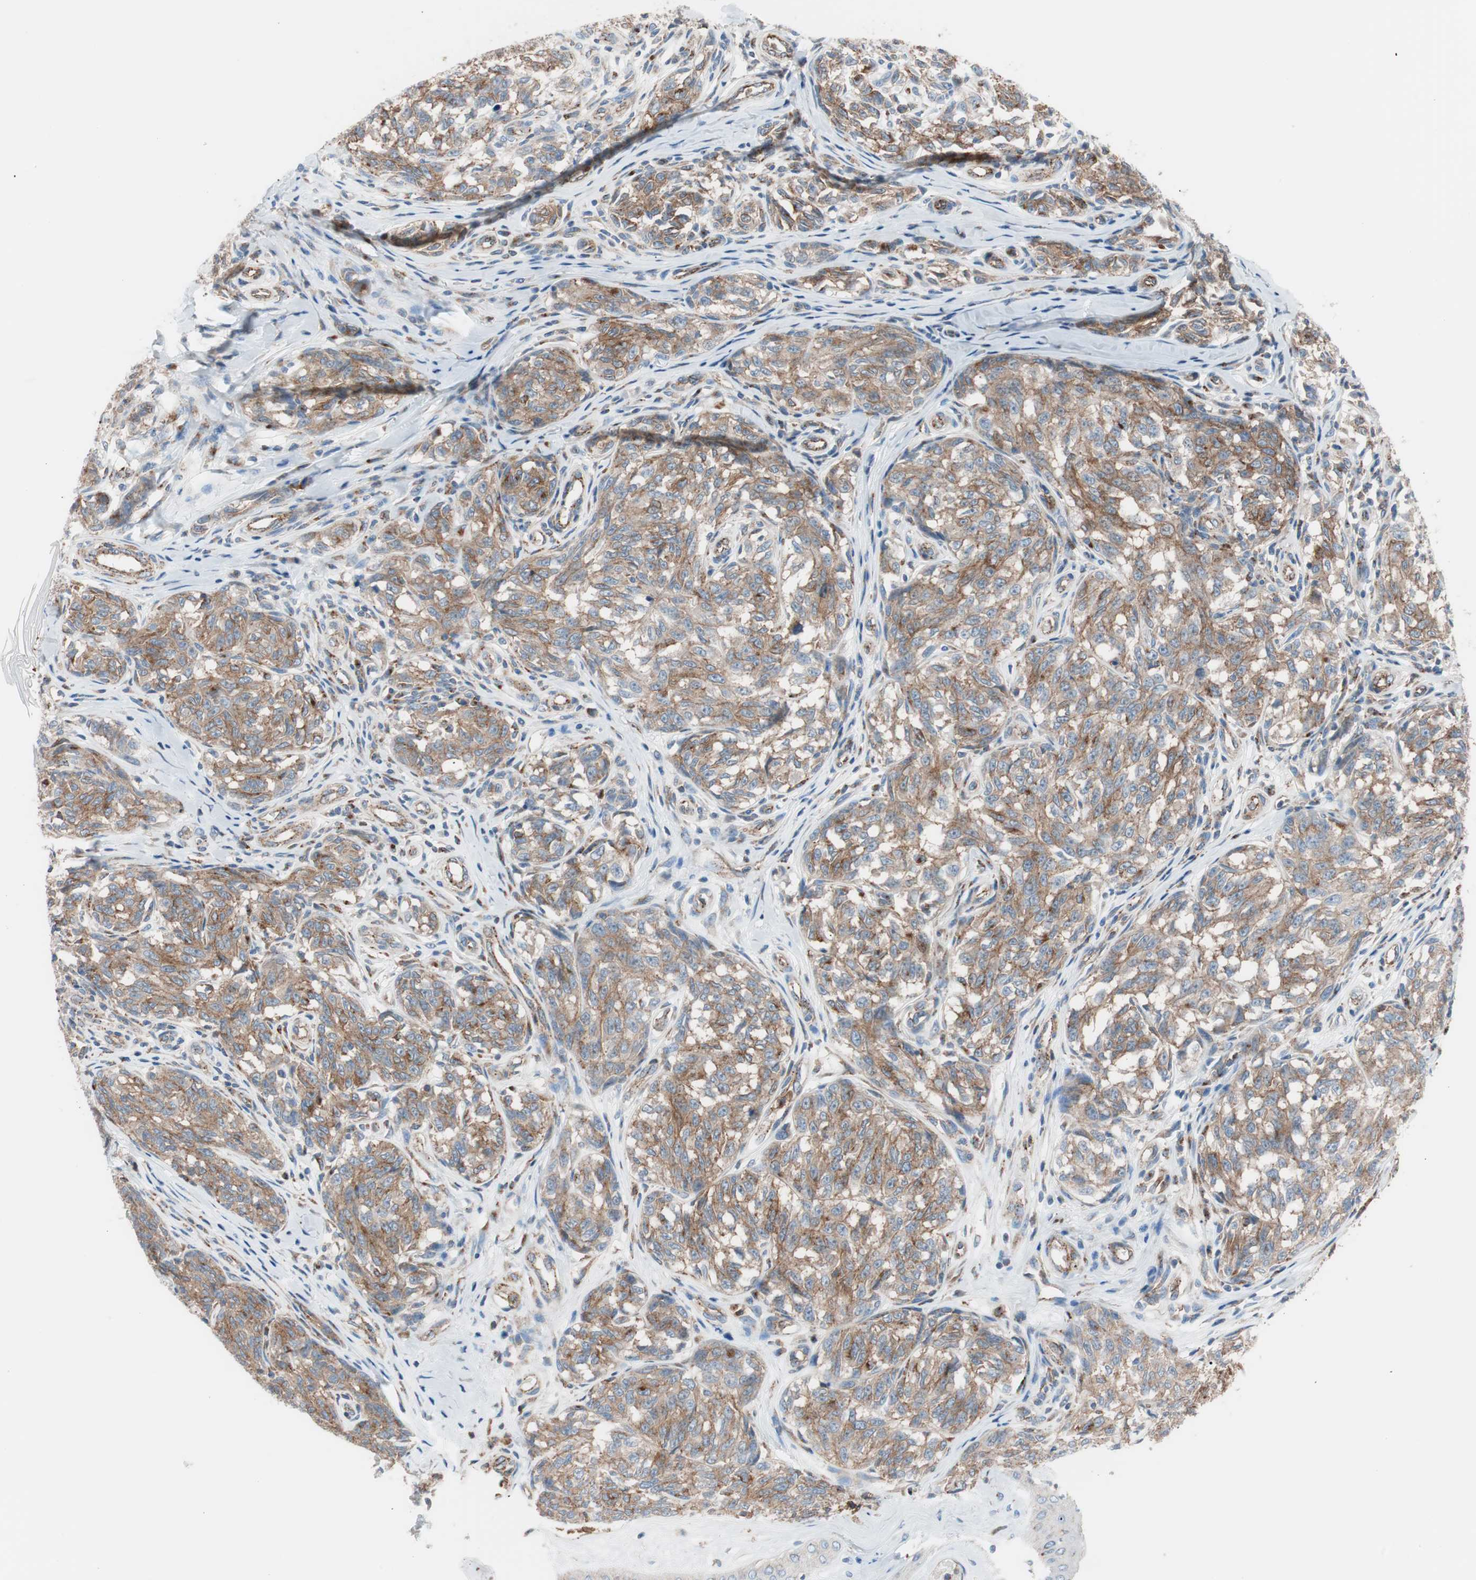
{"staining": {"intensity": "moderate", "quantity": ">75%", "location": "cytoplasmic/membranous"}, "tissue": "melanoma", "cell_type": "Tumor cells", "image_type": "cancer", "snomed": [{"axis": "morphology", "description": "Malignant melanoma, NOS"}, {"axis": "topography", "description": "Skin"}], "caption": "Malignant melanoma tissue displays moderate cytoplasmic/membranous staining in approximately >75% of tumor cells, visualized by immunohistochemistry.", "gene": "FLOT2", "patient": {"sex": "female", "age": 64}}